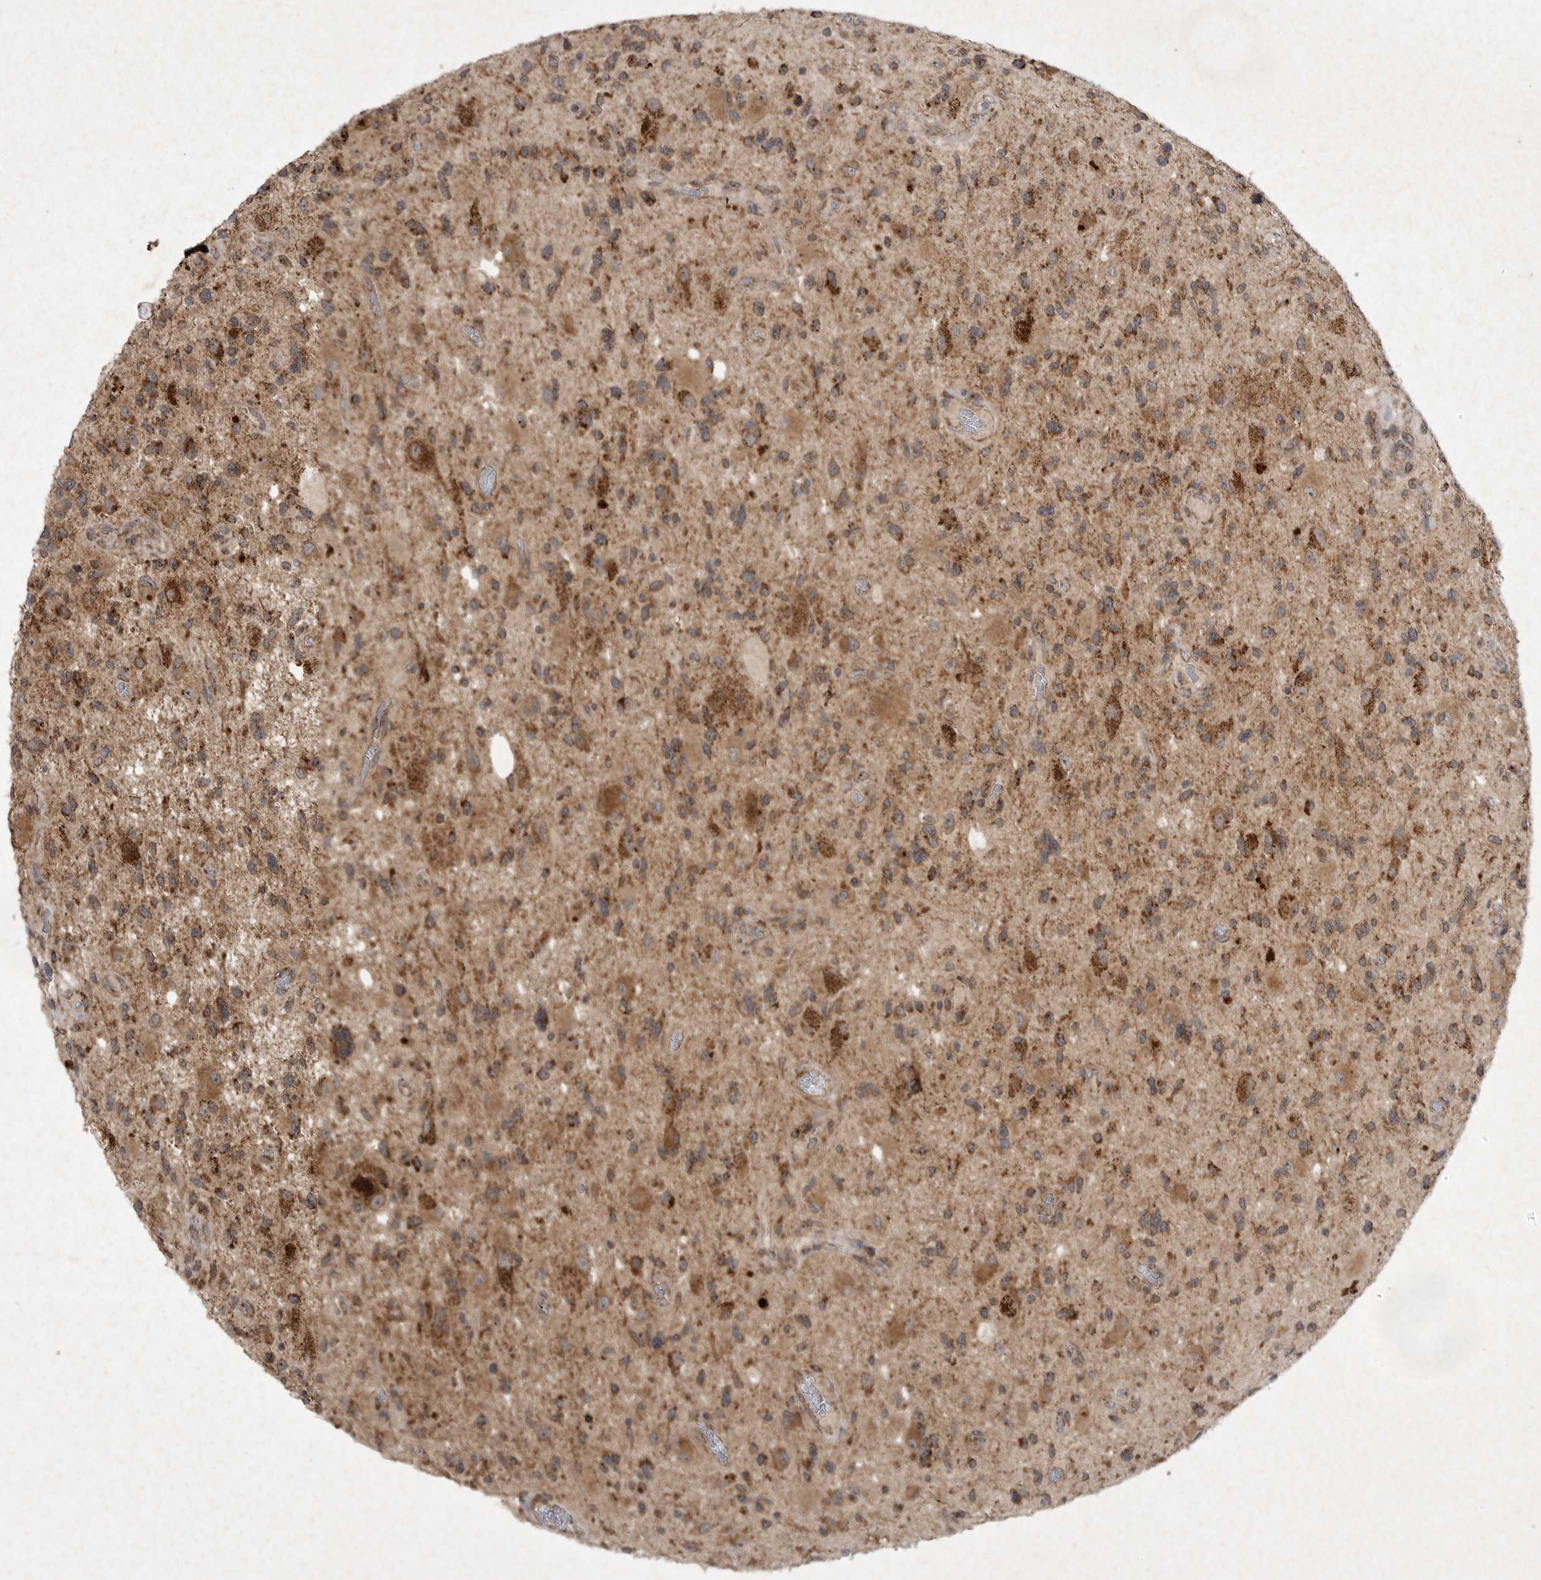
{"staining": {"intensity": "moderate", "quantity": ">75%", "location": "cytoplasmic/membranous"}, "tissue": "glioma", "cell_type": "Tumor cells", "image_type": "cancer", "snomed": [{"axis": "morphology", "description": "Glioma, malignant, High grade"}, {"axis": "topography", "description": "Brain"}], "caption": "Immunohistochemical staining of glioma exhibits moderate cytoplasmic/membranous protein staining in approximately >75% of tumor cells.", "gene": "DDR1", "patient": {"sex": "male", "age": 33}}